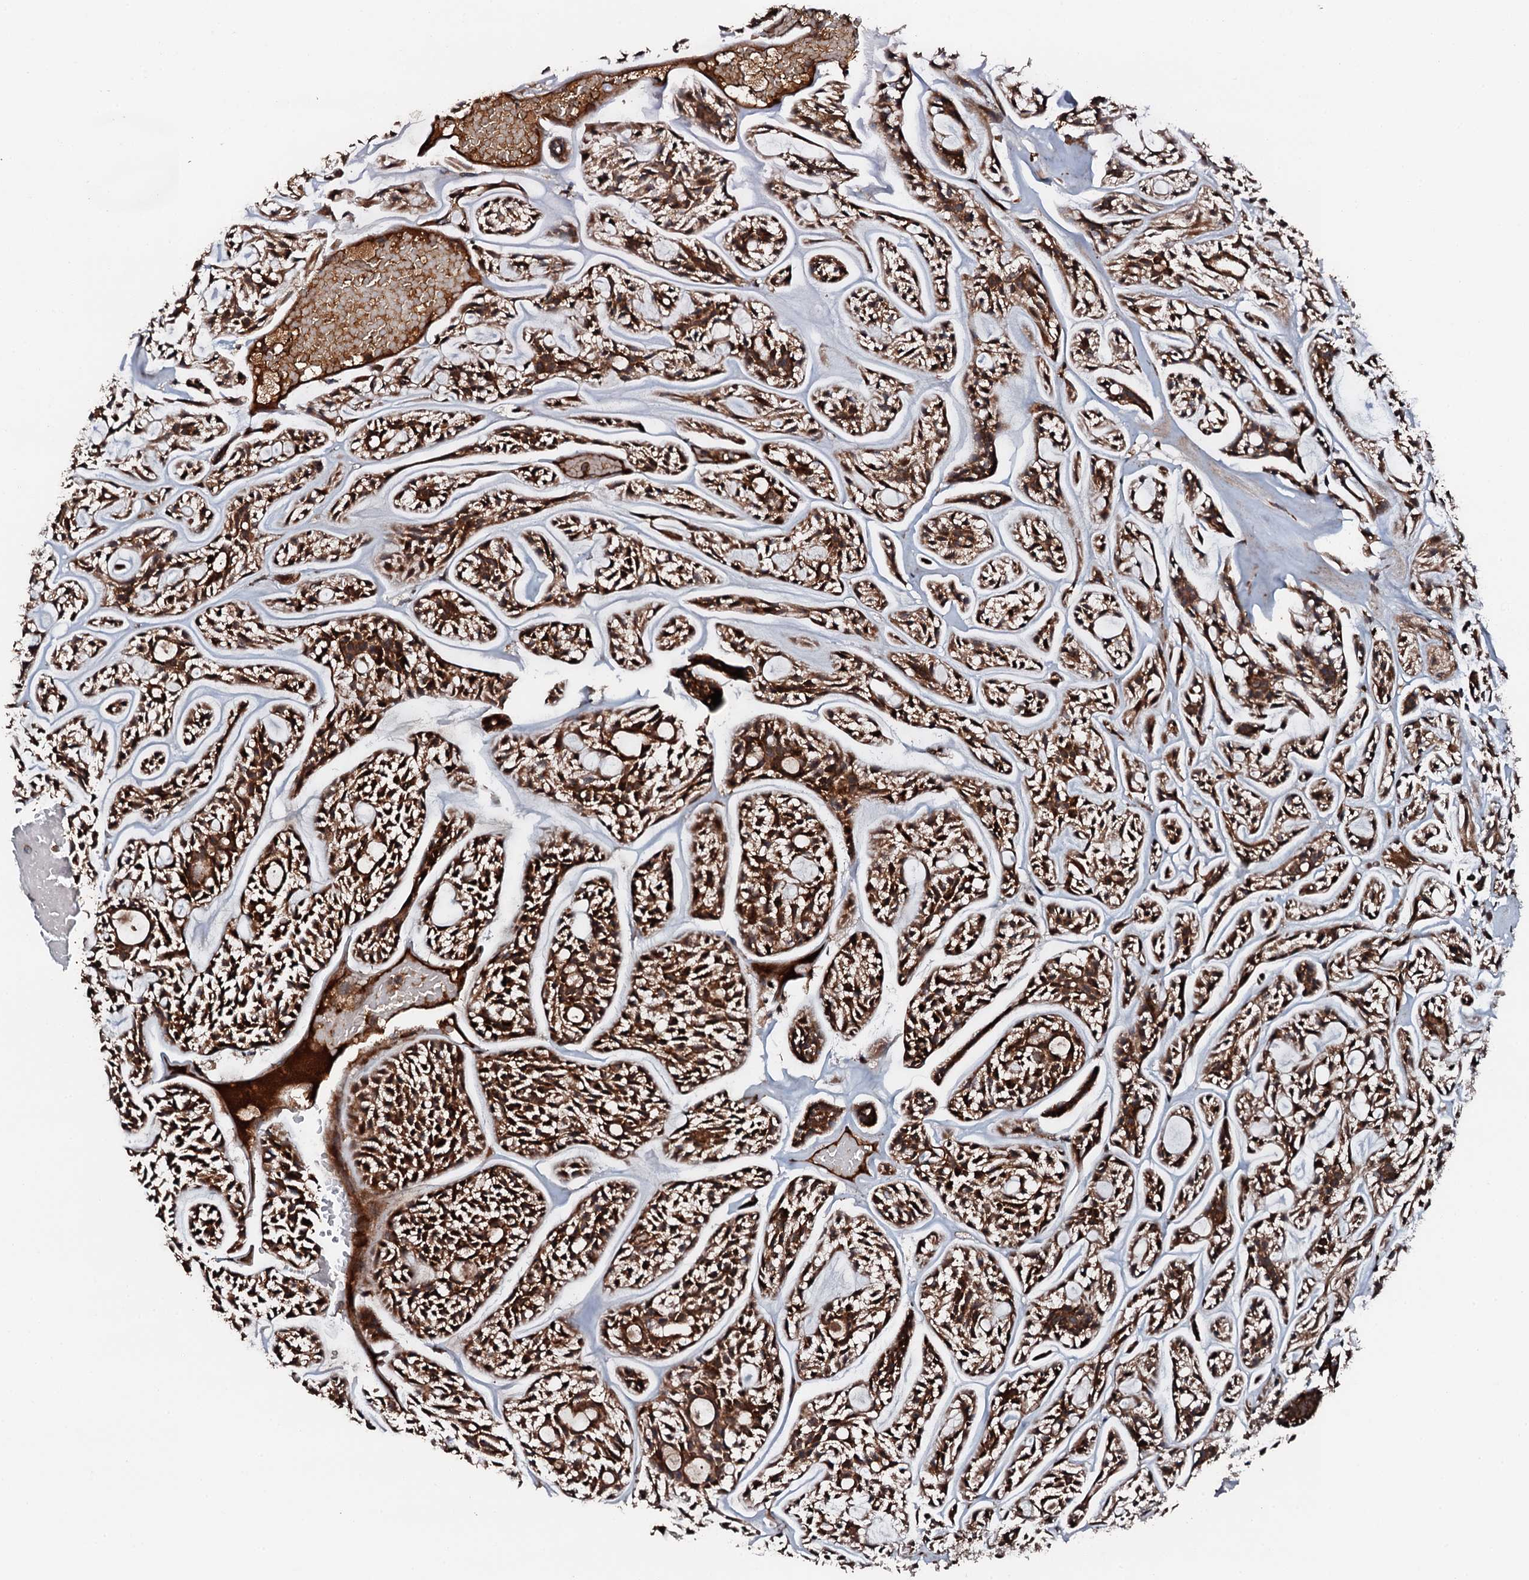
{"staining": {"intensity": "strong", "quantity": ">75%", "location": "cytoplasmic/membranous"}, "tissue": "head and neck cancer", "cell_type": "Tumor cells", "image_type": "cancer", "snomed": [{"axis": "morphology", "description": "Adenocarcinoma, NOS"}, {"axis": "topography", "description": "Salivary gland"}, {"axis": "topography", "description": "Head-Neck"}], "caption": "DAB (3,3'-diaminobenzidine) immunohistochemical staining of human head and neck cancer exhibits strong cytoplasmic/membranous protein expression in about >75% of tumor cells.", "gene": "FLYWCH1", "patient": {"sex": "male", "age": 55}}